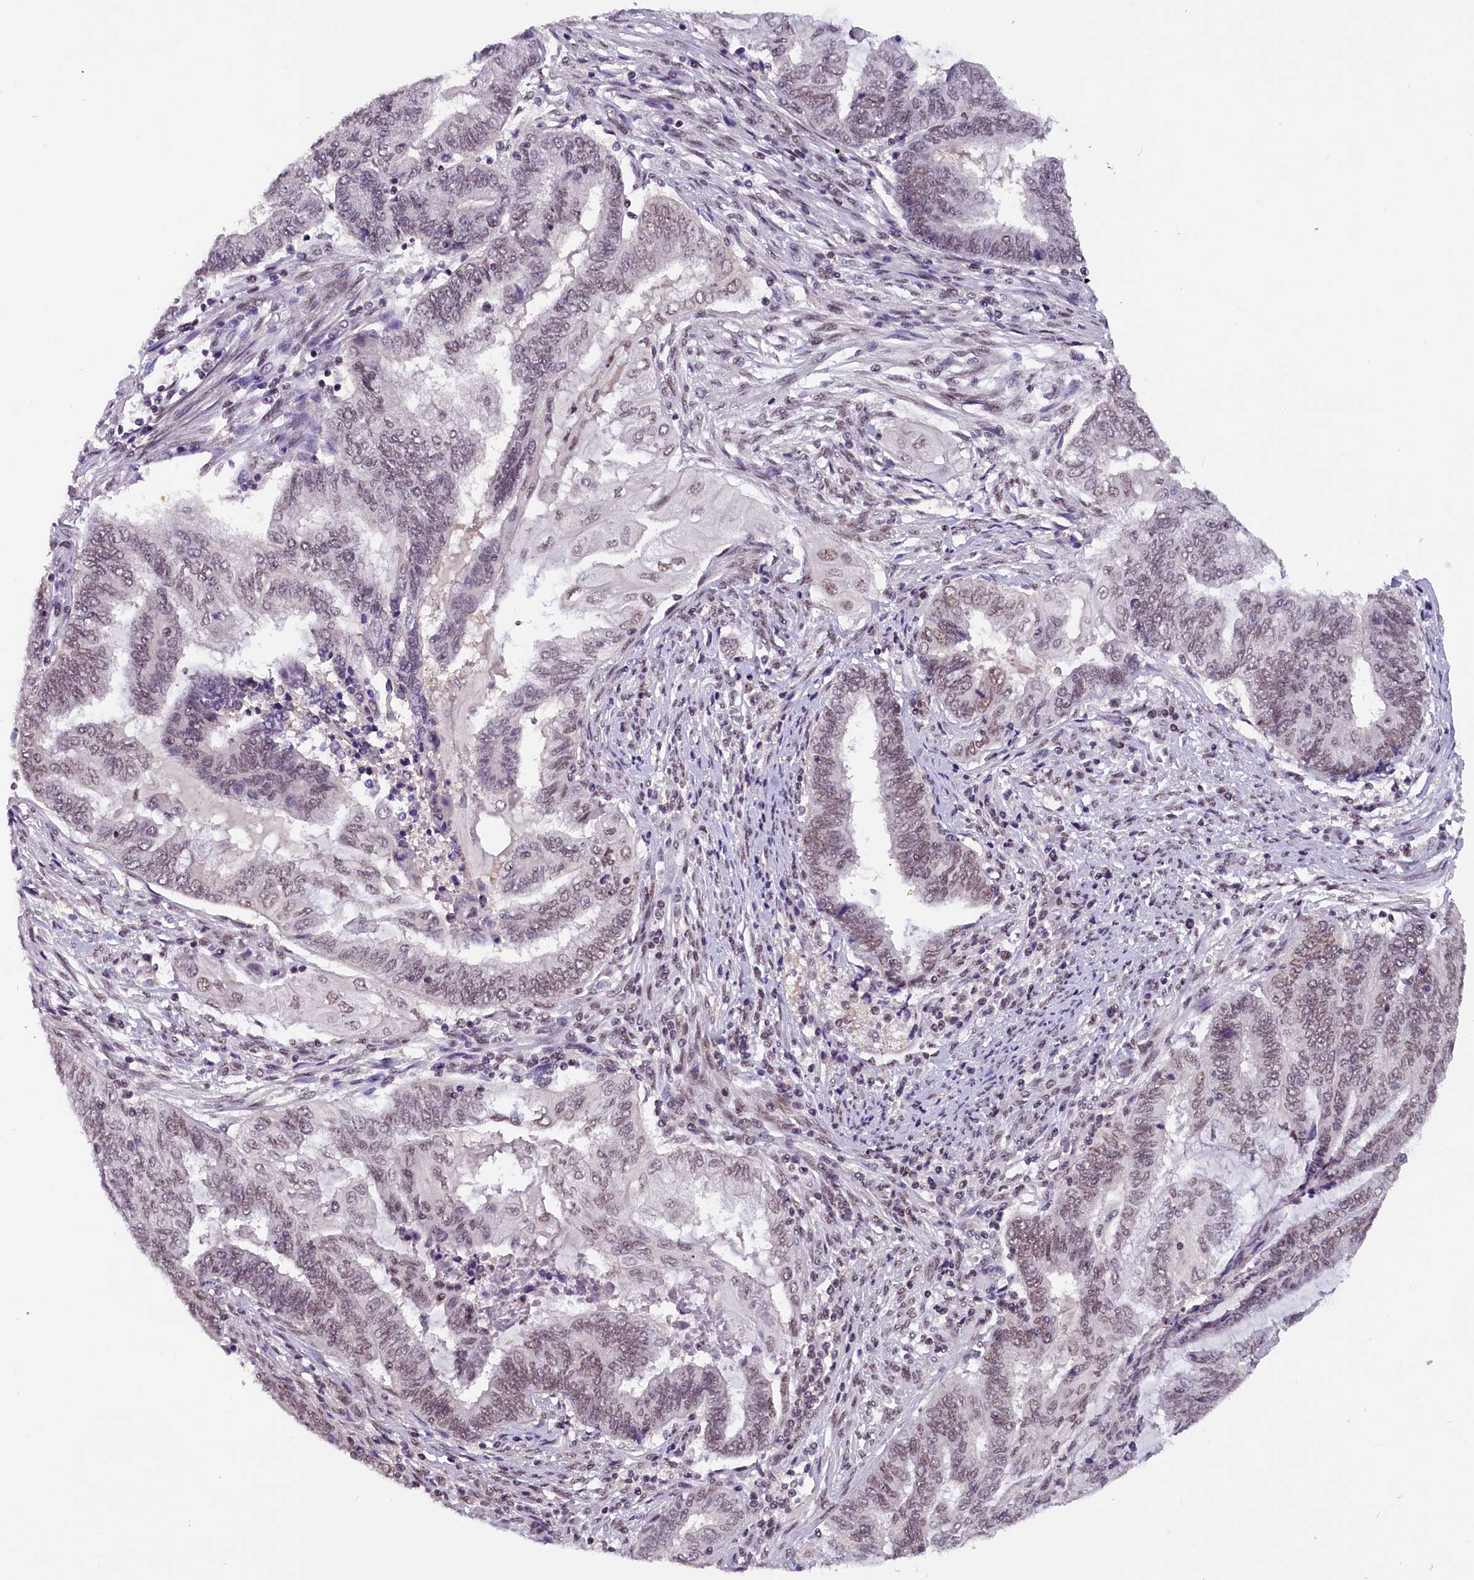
{"staining": {"intensity": "weak", "quantity": "<25%", "location": "nuclear"}, "tissue": "endometrial cancer", "cell_type": "Tumor cells", "image_type": "cancer", "snomed": [{"axis": "morphology", "description": "Adenocarcinoma, NOS"}, {"axis": "topography", "description": "Uterus"}, {"axis": "topography", "description": "Endometrium"}], "caption": "Immunohistochemical staining of endometrial adenocarcinoma exhibits no significant staining in tumor cells.", "gene": "ZC3H4", "patient": {"sex": "female", "age": 70}}